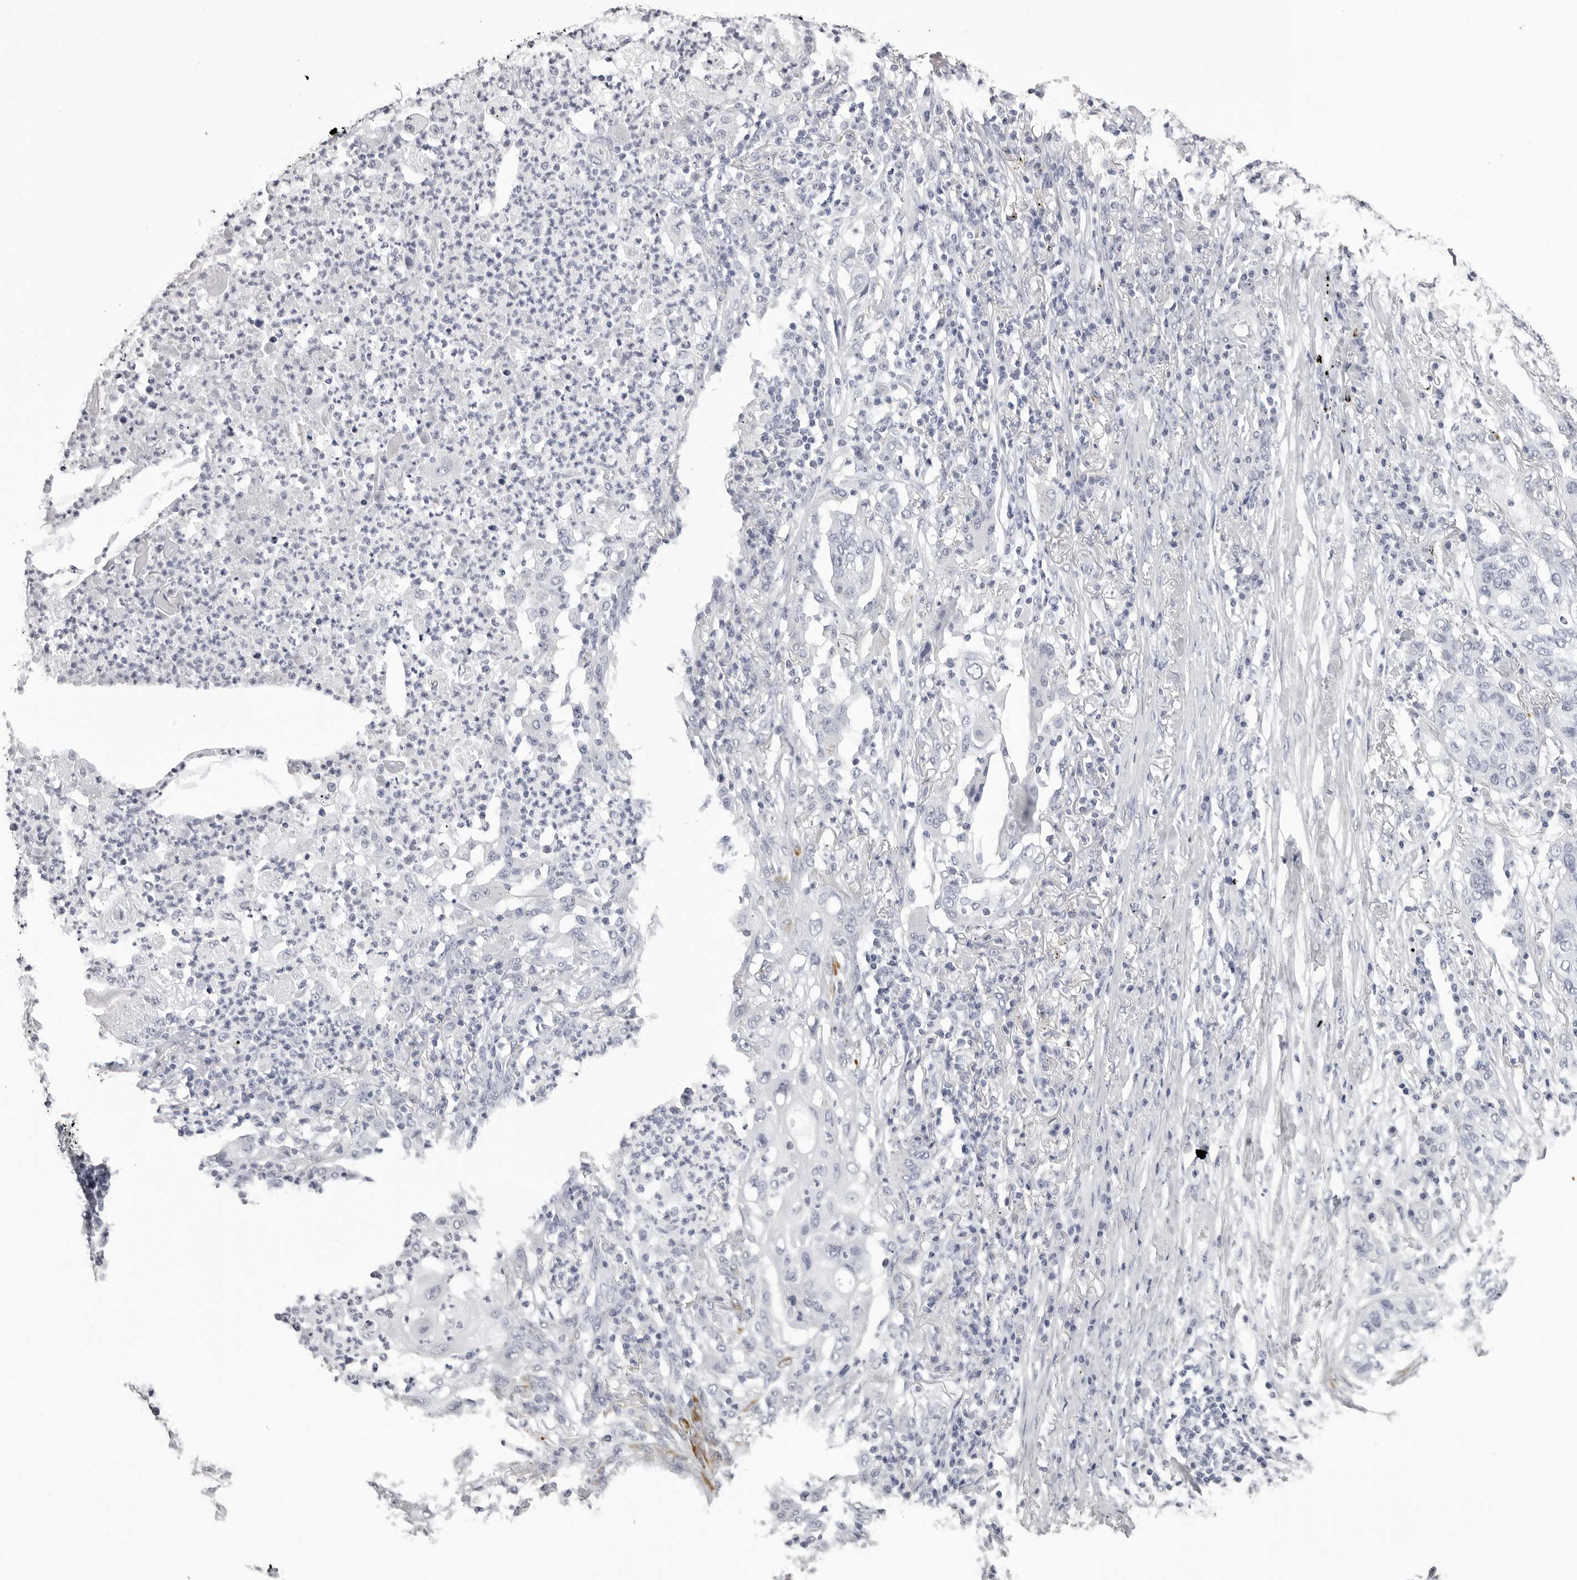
{"staining": {"intensity": "negative", "quantity": "none", "location": "none"}, "tissue": "lung cancer", "cell_type": "Tumor cells", "image_type": "cancer", "snomed": [{"axis": "morphology", "description": "Squamous cell carcinoma, NOS"}, {"axis": "topography", "description": "Lung"}], "caption": "This is an IHC histopathology image of human lung squamous cell carcinoma. There is no staining in tumor cells.", "gene": "CST1", "patient": {"sex": "female", "age": 63}}